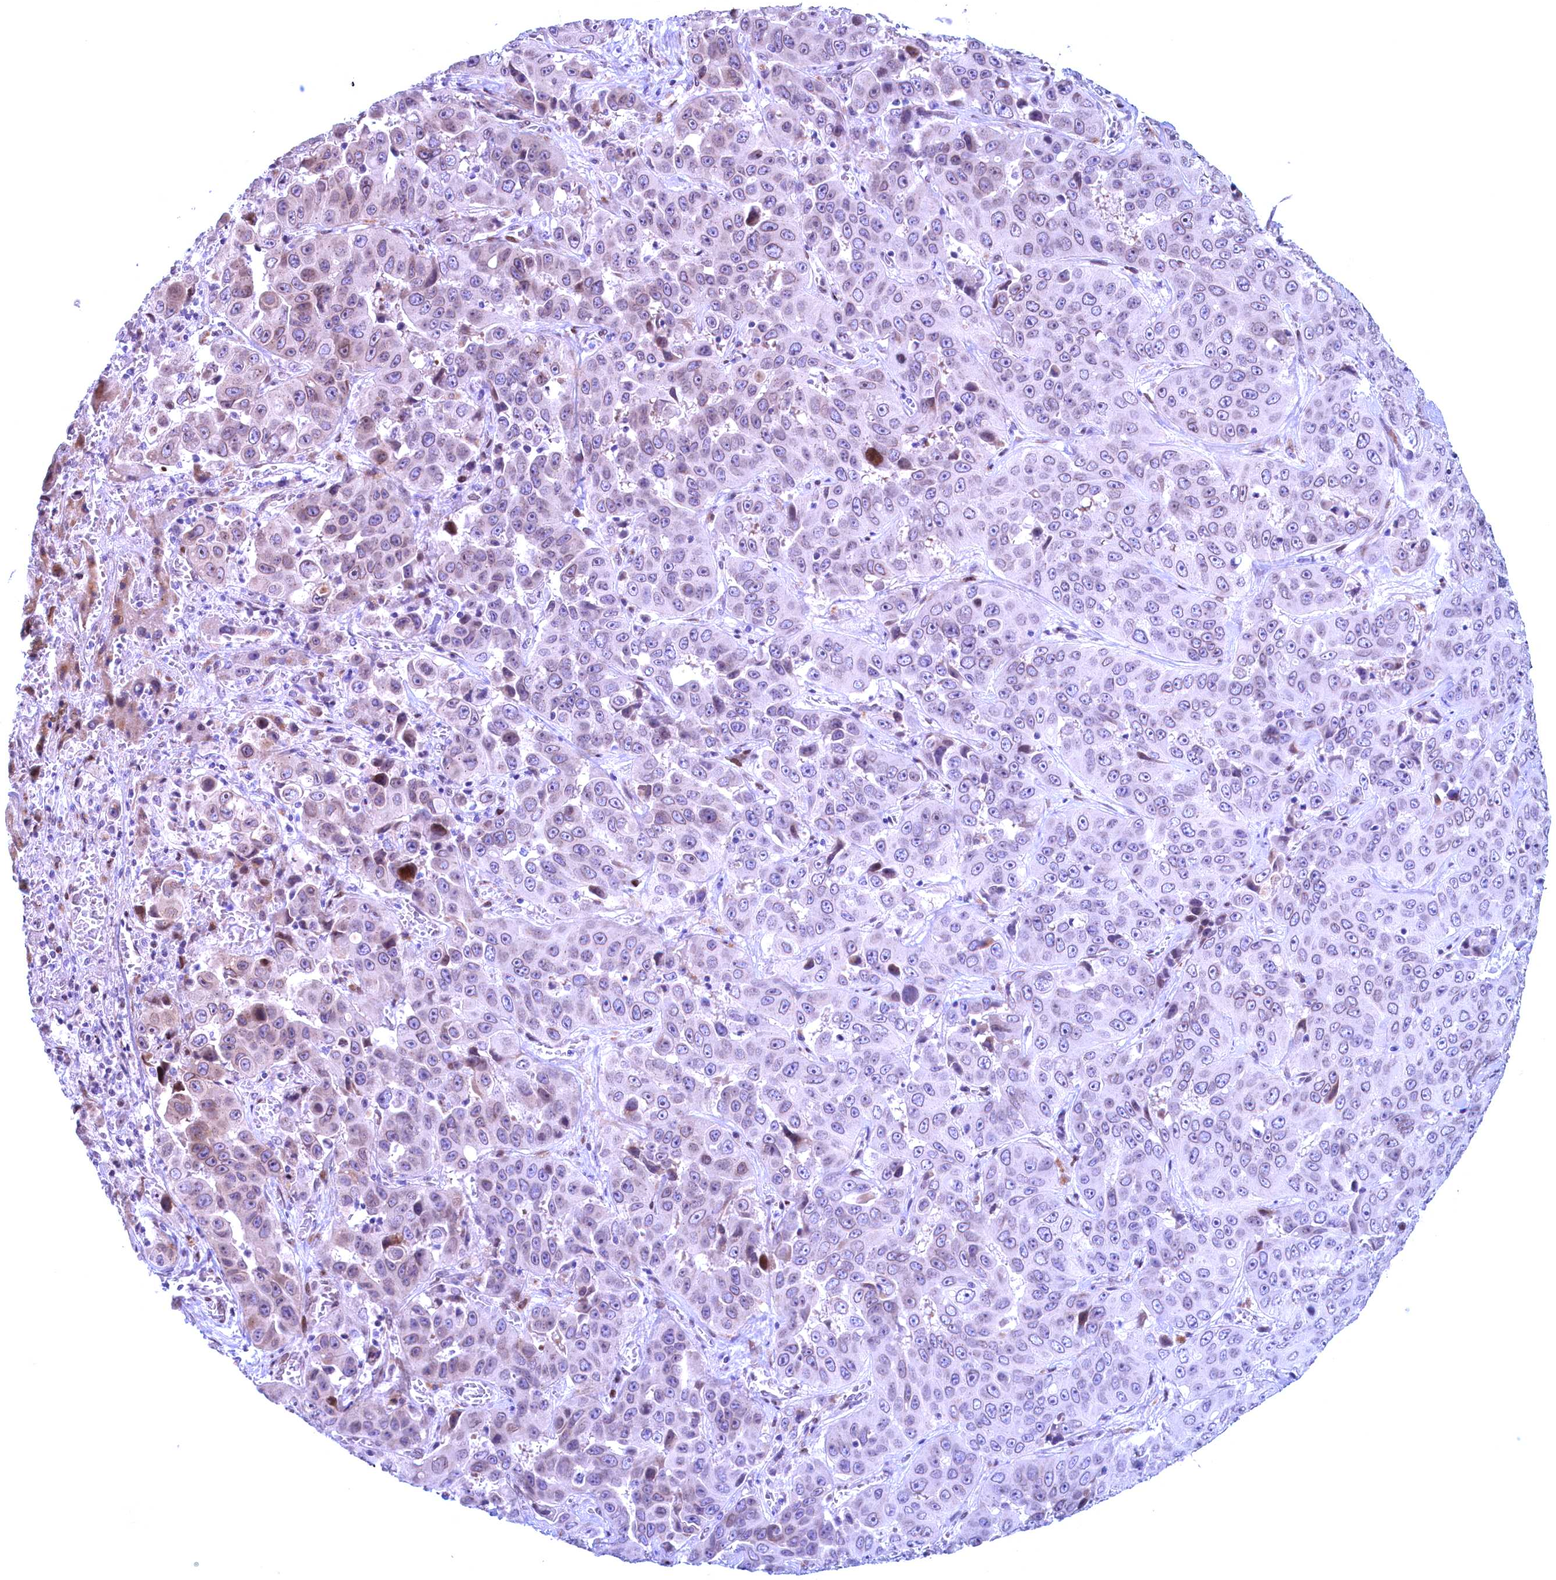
{"staining": {"intensity": "weak", "quantity": "25%-75%", "location": "cytoplasmic/membranous,nuclear"}, "tissue": "liver cancer", "cell_type": "Tumor cells", "image_type": "cancer", "snomed": [{"axis": "morphology", "description": "Cholangiocarcinoma"}, {"axis": "topography", "description": "Liver"}], "caption": "Human liver cancer (cholangiocarcinoma) stained for a protein (brown) exhibits weak cytoplasmic/membranous and nuclear positive staining in approximately 25%-75% of tumor cells.", "gene": "GPSM1", "patient": {"sex": "female", "age": 52}}